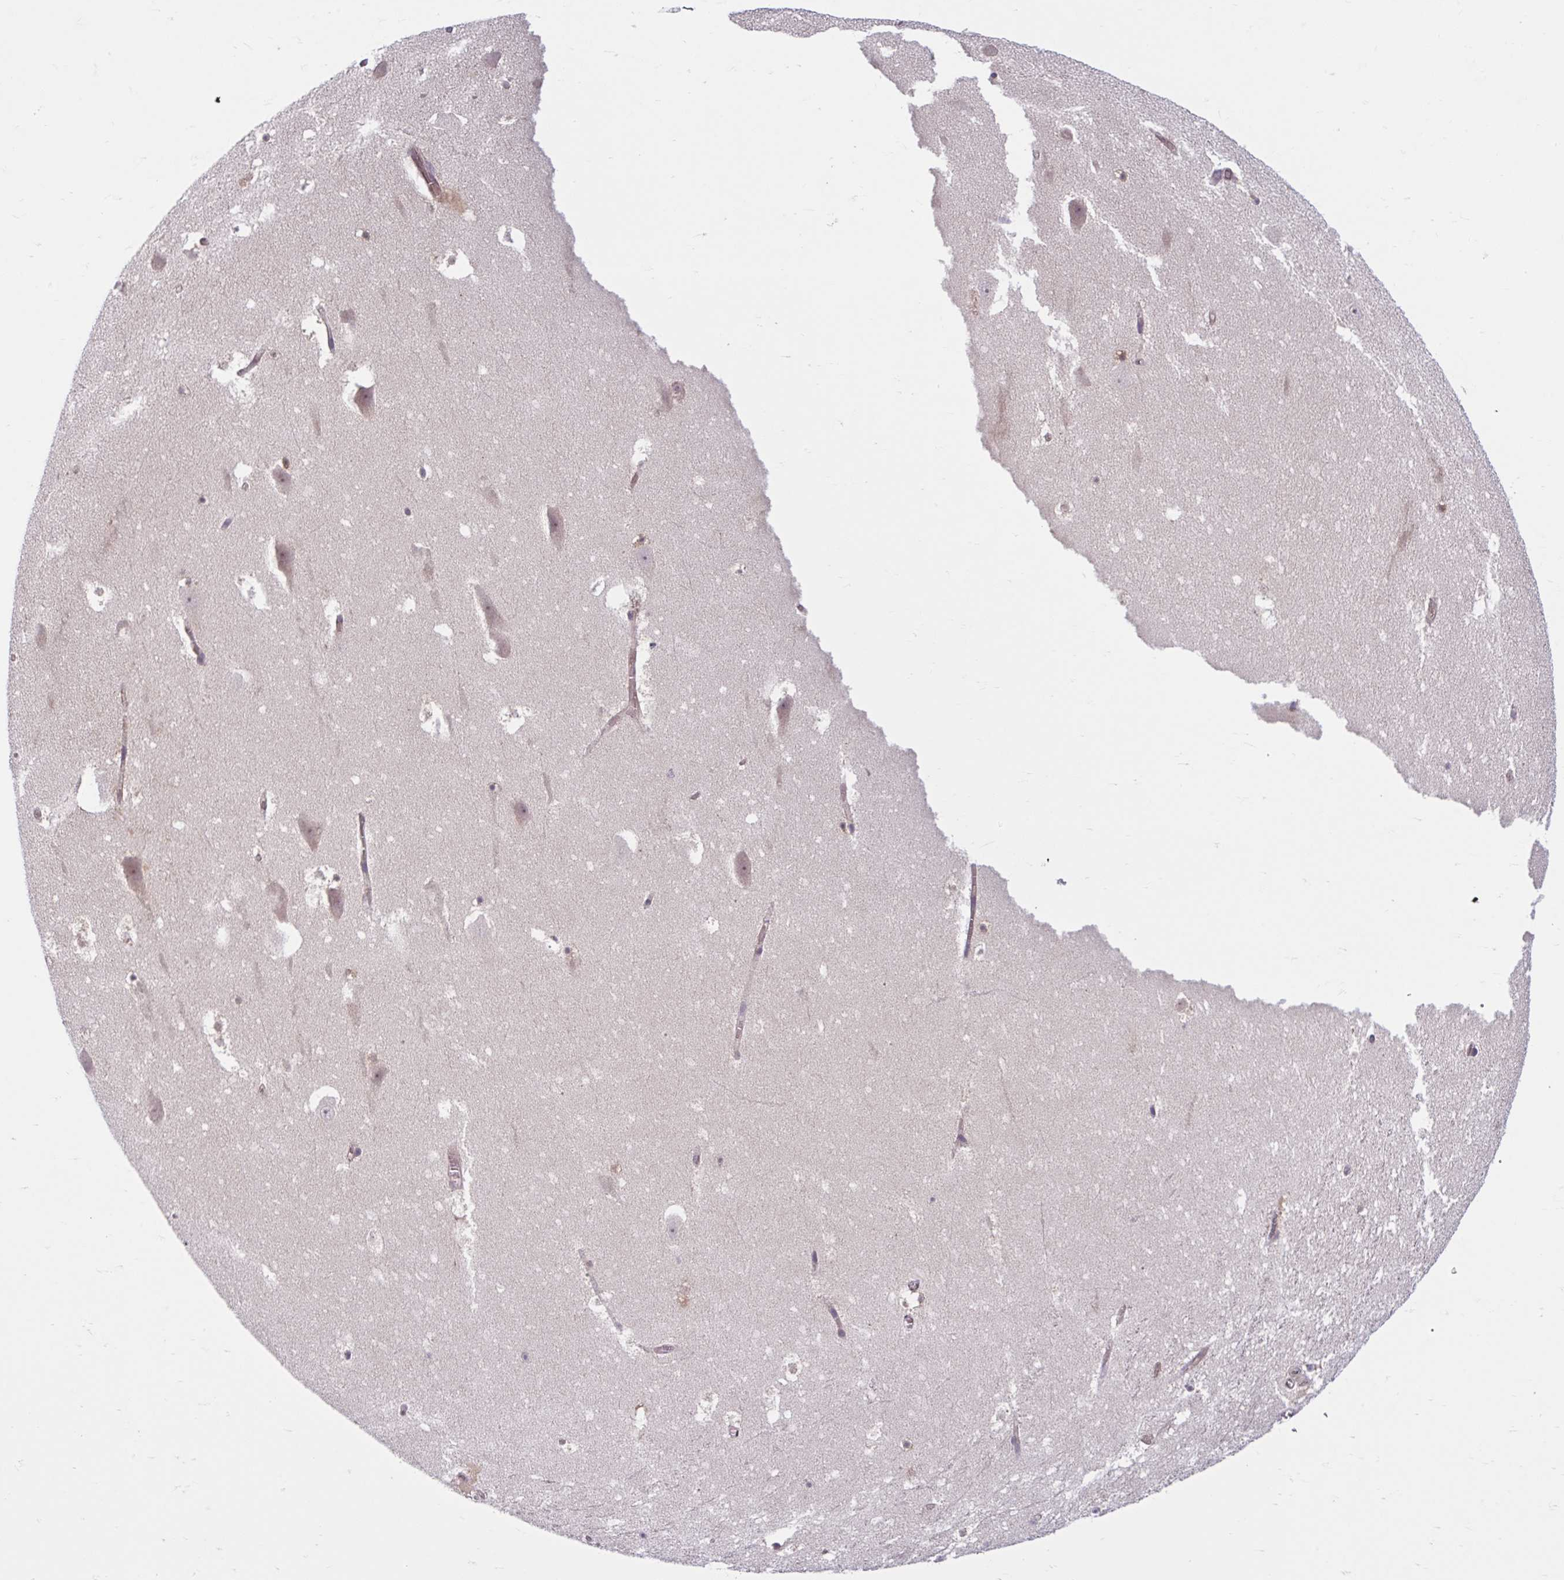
{"staining": {"intensity": "weak", "quantity": "<25%", "location": "nuclear"}, "tissue": "hippocampus", "cell_type": "Glial cells", "image_type": "normal", "snomed": [{"axis": "morphology", "description": "Normal tissue, NOS"}, {"axis": "topography", "description": "Hippocampus"}], "caption": "Image shows no protein expression in glial cells of unremarkable hippocampus. (DAB (3,3'-diaminobenzidine) IHC visualized using brightfield microscopy, high magnification).", "gene": "HMBS", "patient": {"sex": "female", "age": 42}}